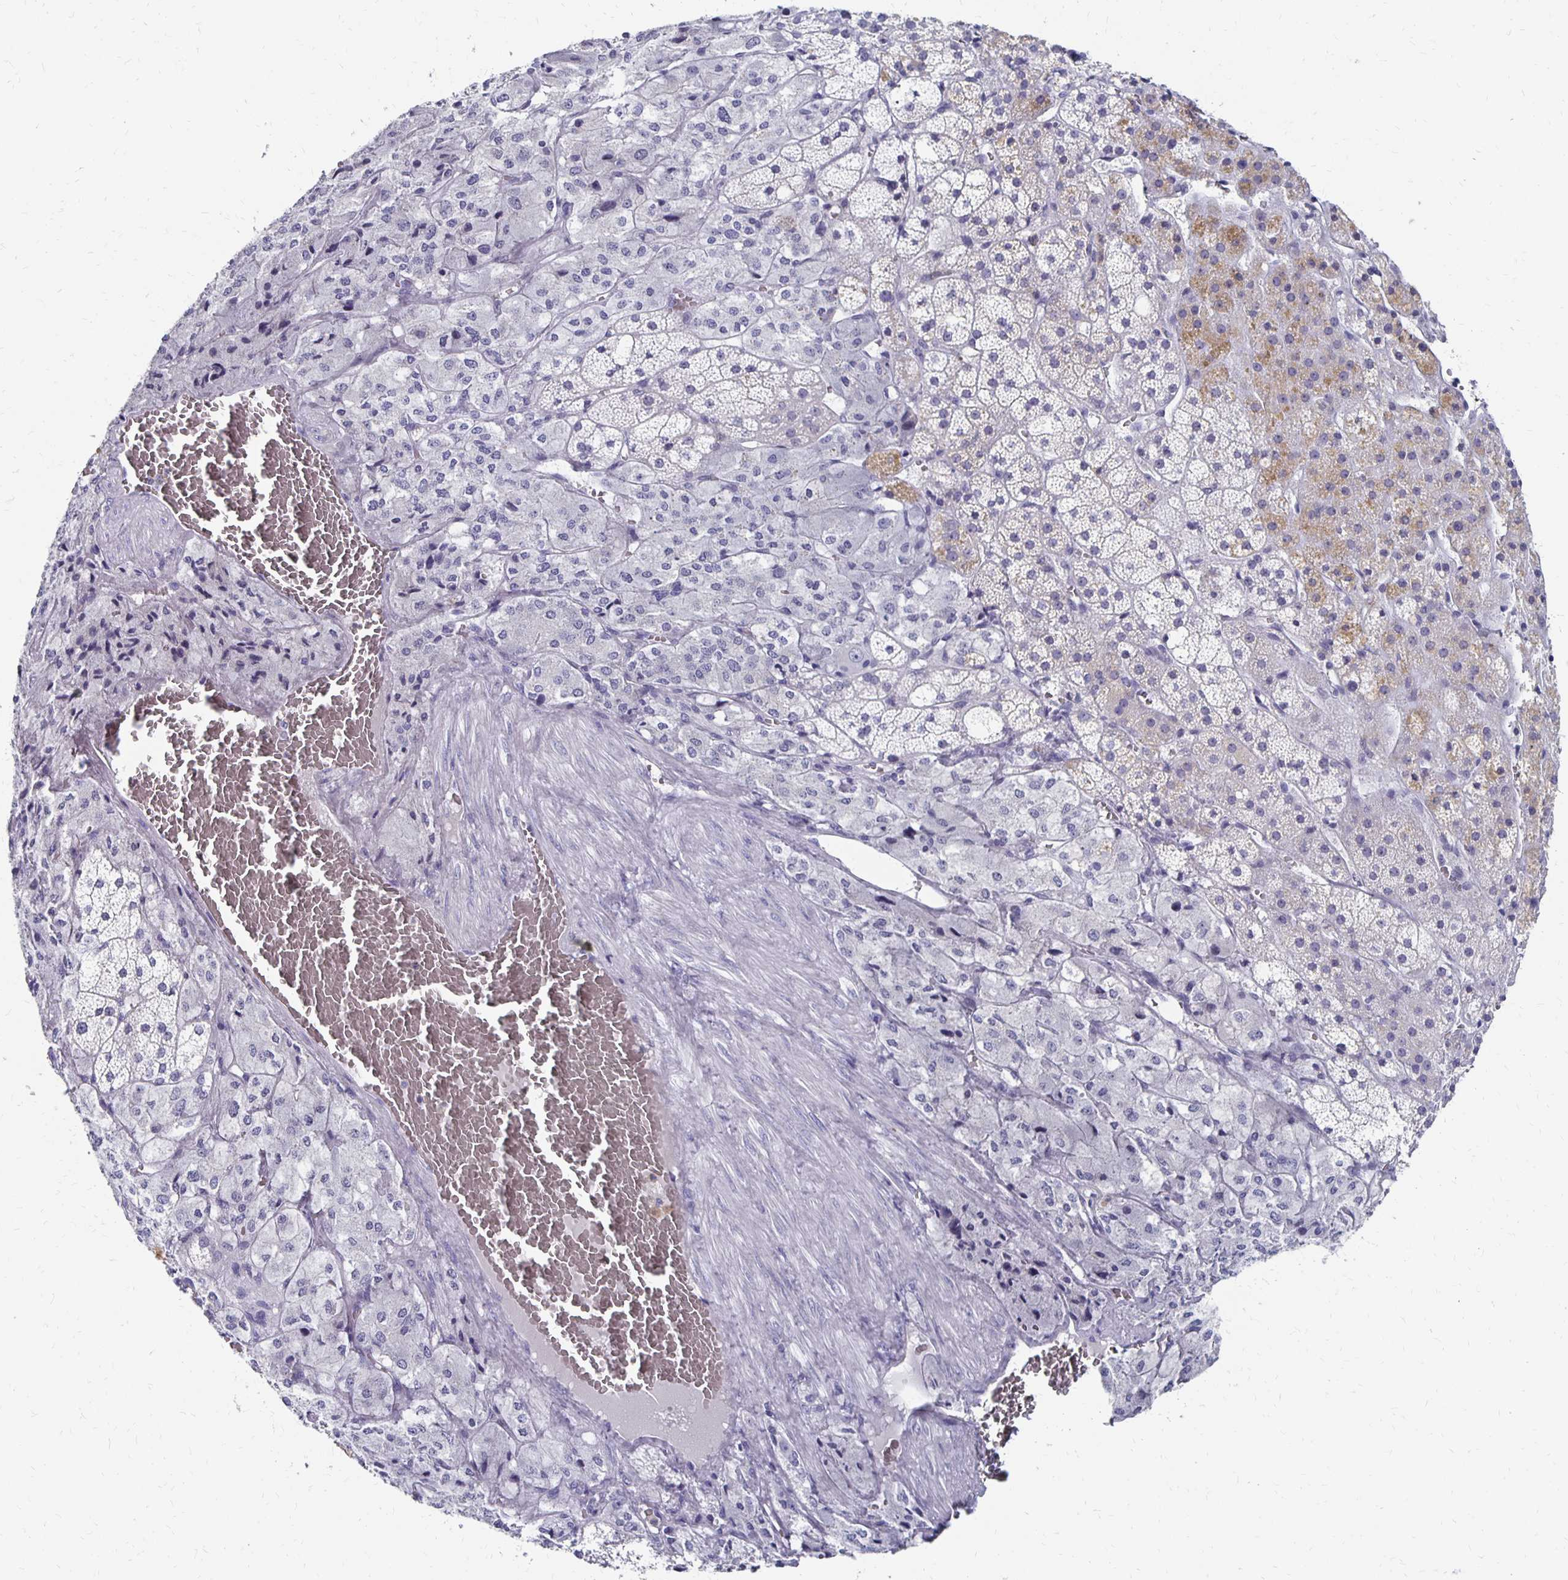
{"staining": {"intensity": "moderate", "quantity": "<25%", "location": "cytoplasmic/membranous"}, "tissue": "adrenal gland", "cell_type": "Glandular cells", "image_type": "normal", "snomed": [{"axis": "morphology", "description": "Normal tissue, NOS"}, {"axis": "topography", "description": "Adrenal gland"}], "caption": "Immunohistochemical staining of benign adrenal gland exhibits moderate cytoplasmic/membranous protein positivity in about <25% of glandular cells. (DAB (3,3'-diaminobenzidine) = brown stain, brightfield microscopy at high magnification).", "gene": "SYT2", "patient": {"sex": "male", "age": 53}}